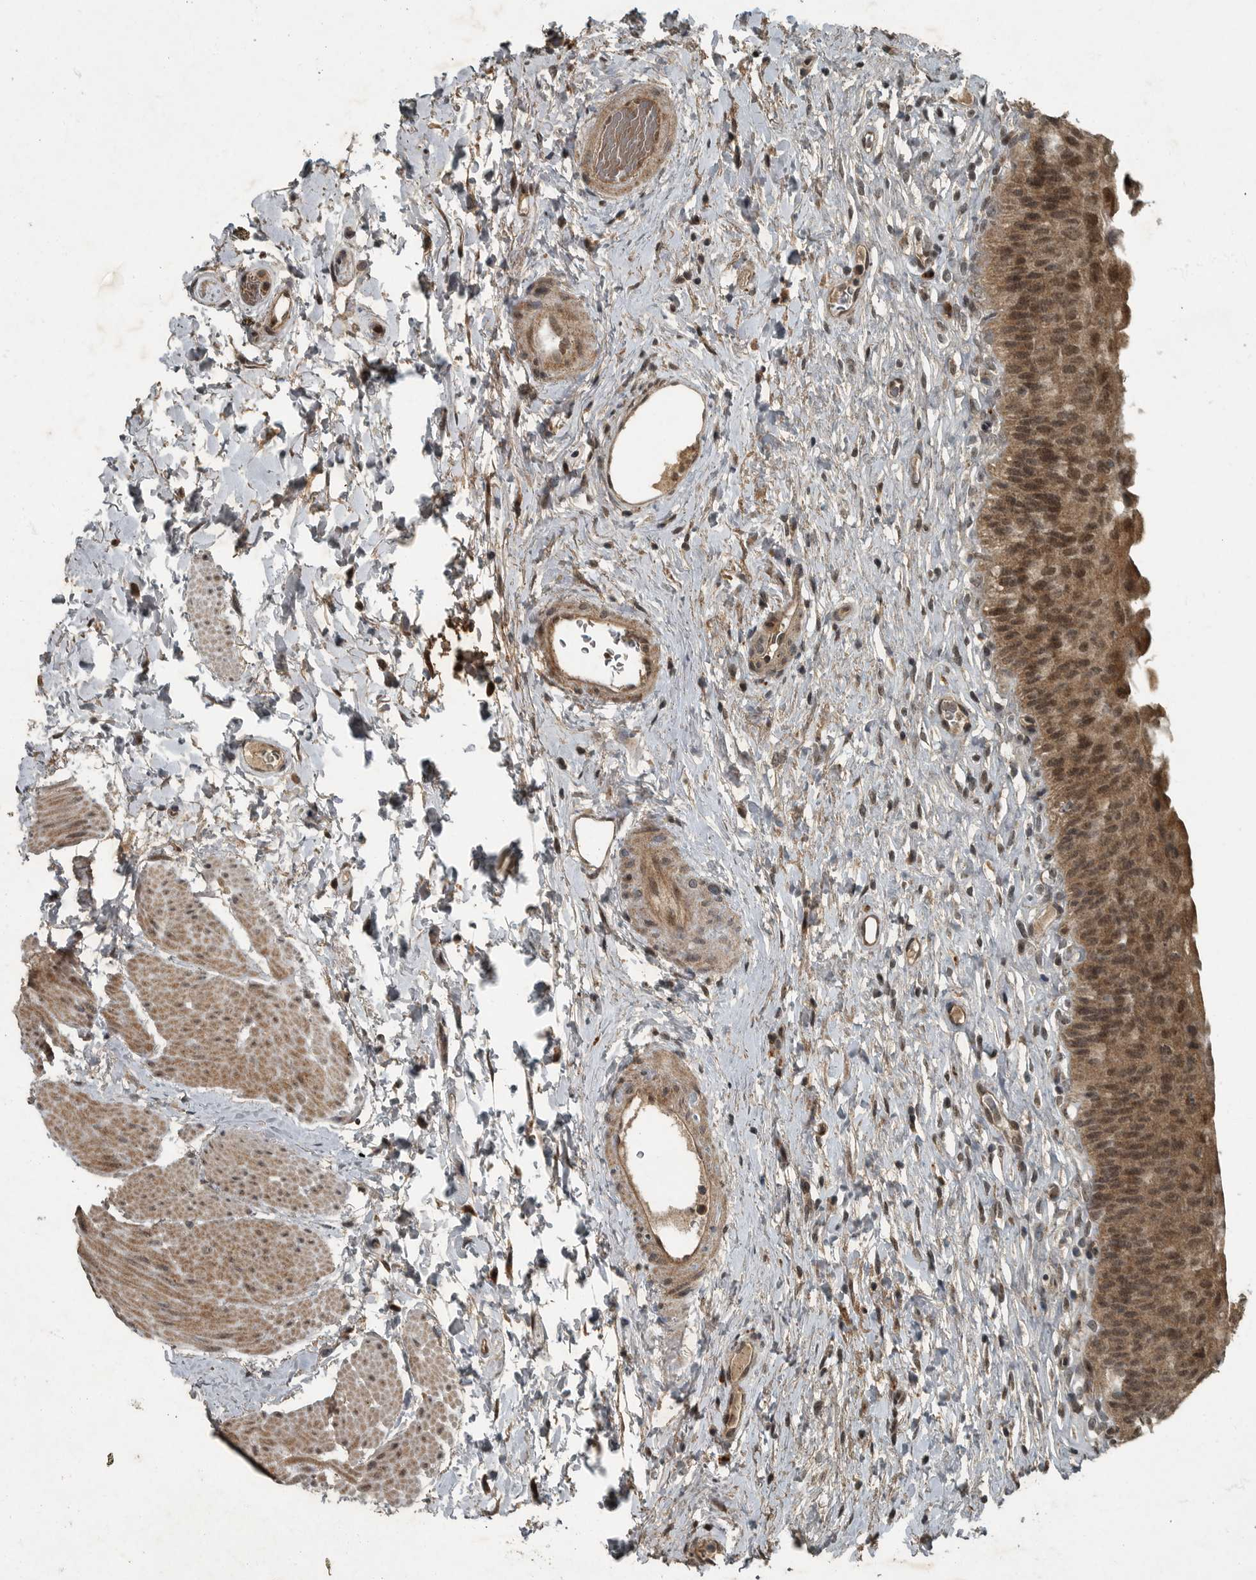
{"staining": {"intensity": "moderate", "quantity": ">75%", "location": "cytoplasmic/membranous,nuclear"}, "tissue": "urinary bladder", "cell_type": "Urothelial cells", "image_type": "normal", "snomed": [{"axis": "morphology", "description": "Normal tissue, NOS"}, {"axis": "topography", "description": "Urinary bladder"}], "caption": "Moderate cytoplasmic/membranous,nuclear positivity for a protein is seen in about >75% of urothelial cells of normal urinary bladder using immunohistochemistry (IHC).", "gene": "FOXO1", "patient": {"sex": "male", "age": 74}}